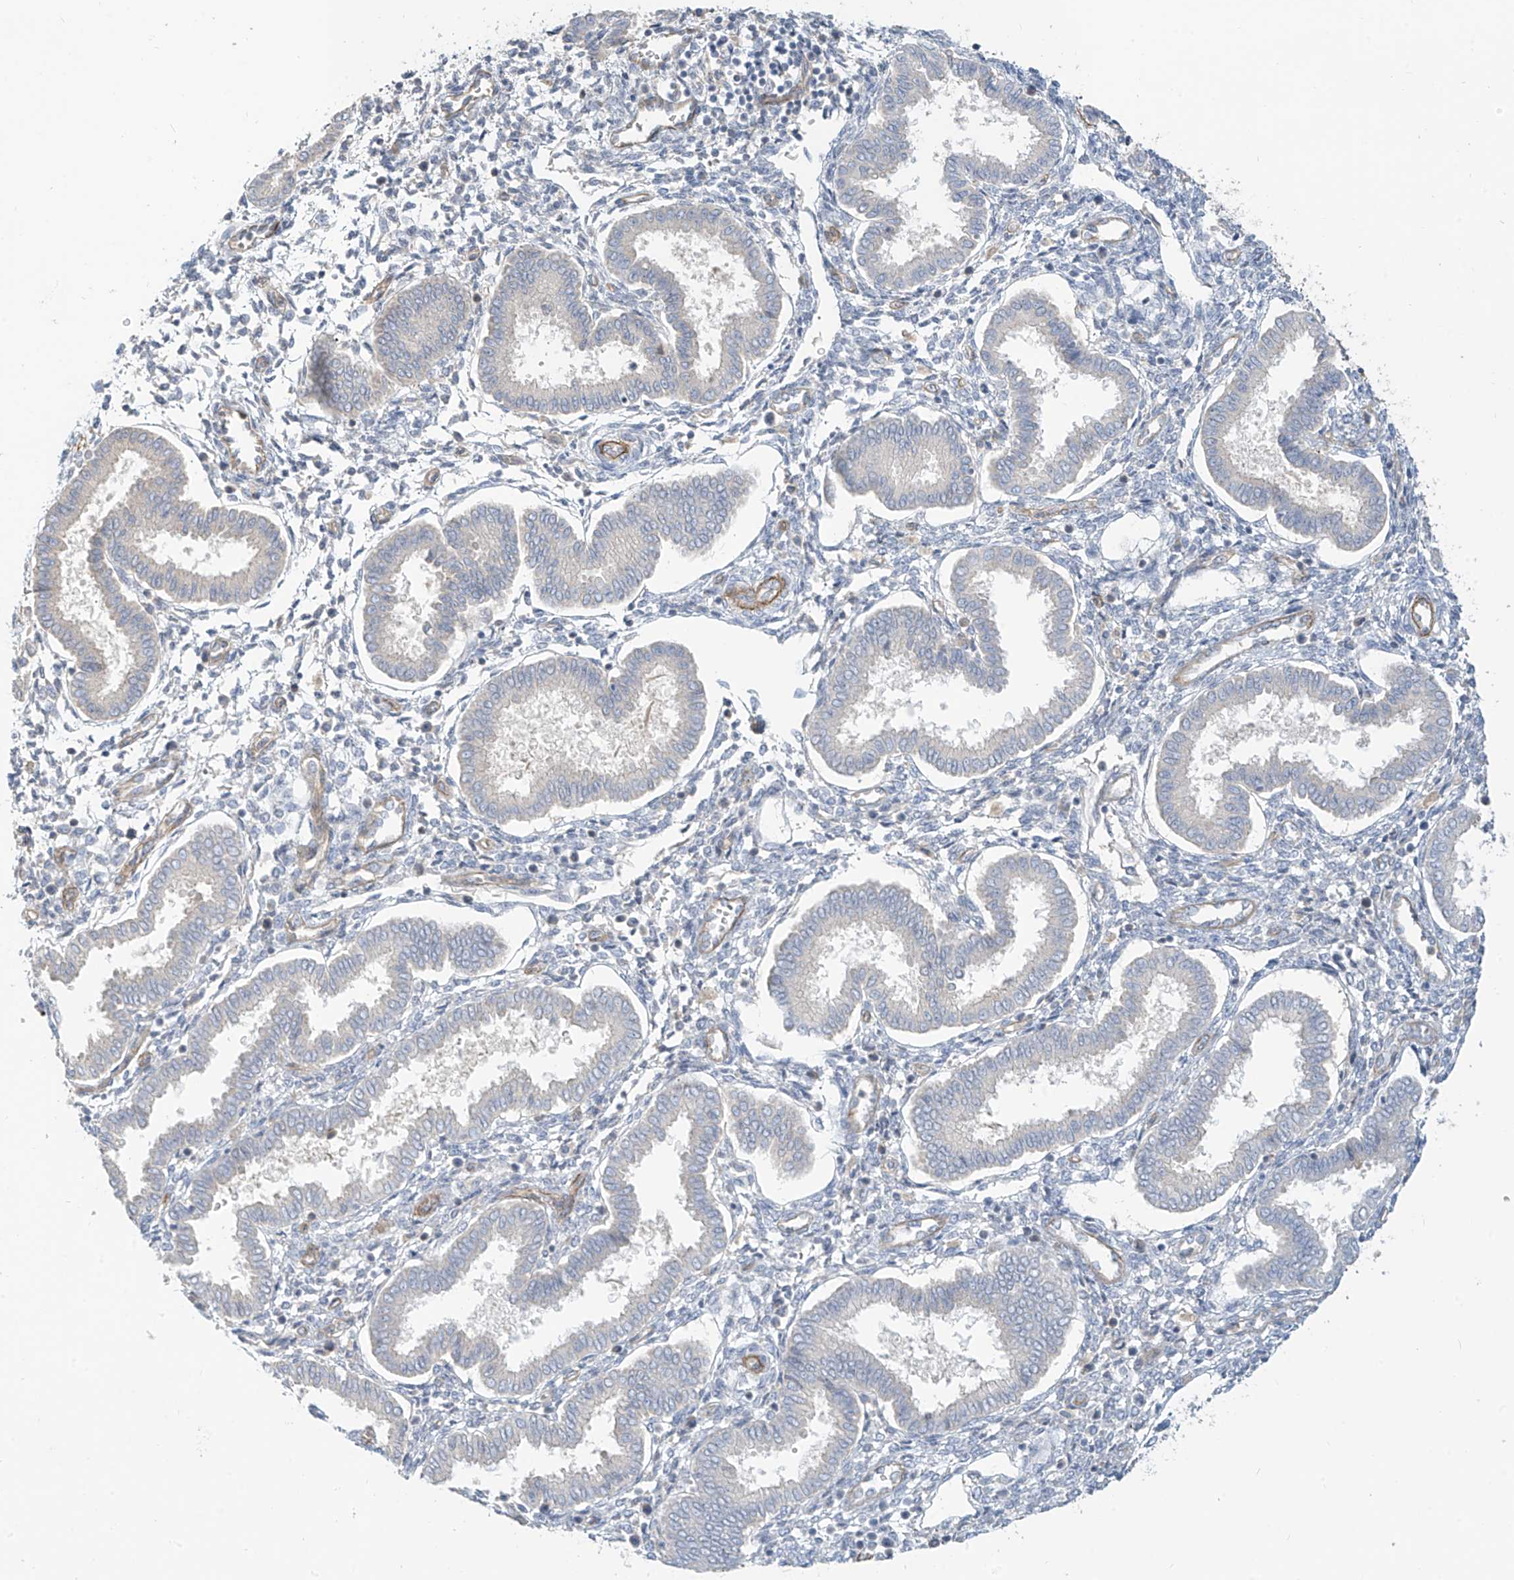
{"staining": {"intensity": "negative", "quantity": "none", "location": "none"}, "tissue": "endometrium", "cell_type": "Cells in endometrial stroma", "image_type": "normal", "snomed": [{"axis": "morphology", "description": "Normal tissue, NOS"}, {"axis": "topography", "description": "Endometrium"}], "caption": "DAB (3,3'-diaminobenzidine) immunohistochemical staining of normal endometrium reveals no significant staining in cells in endometrial stroma. (Brightfield microscopy of DAB (3,3'-diaminobenzidine) immunohistochemistry (IHC) at high magnification).", "gene": "C2orf42", "patient": {"sex": "female", "age": 24}}